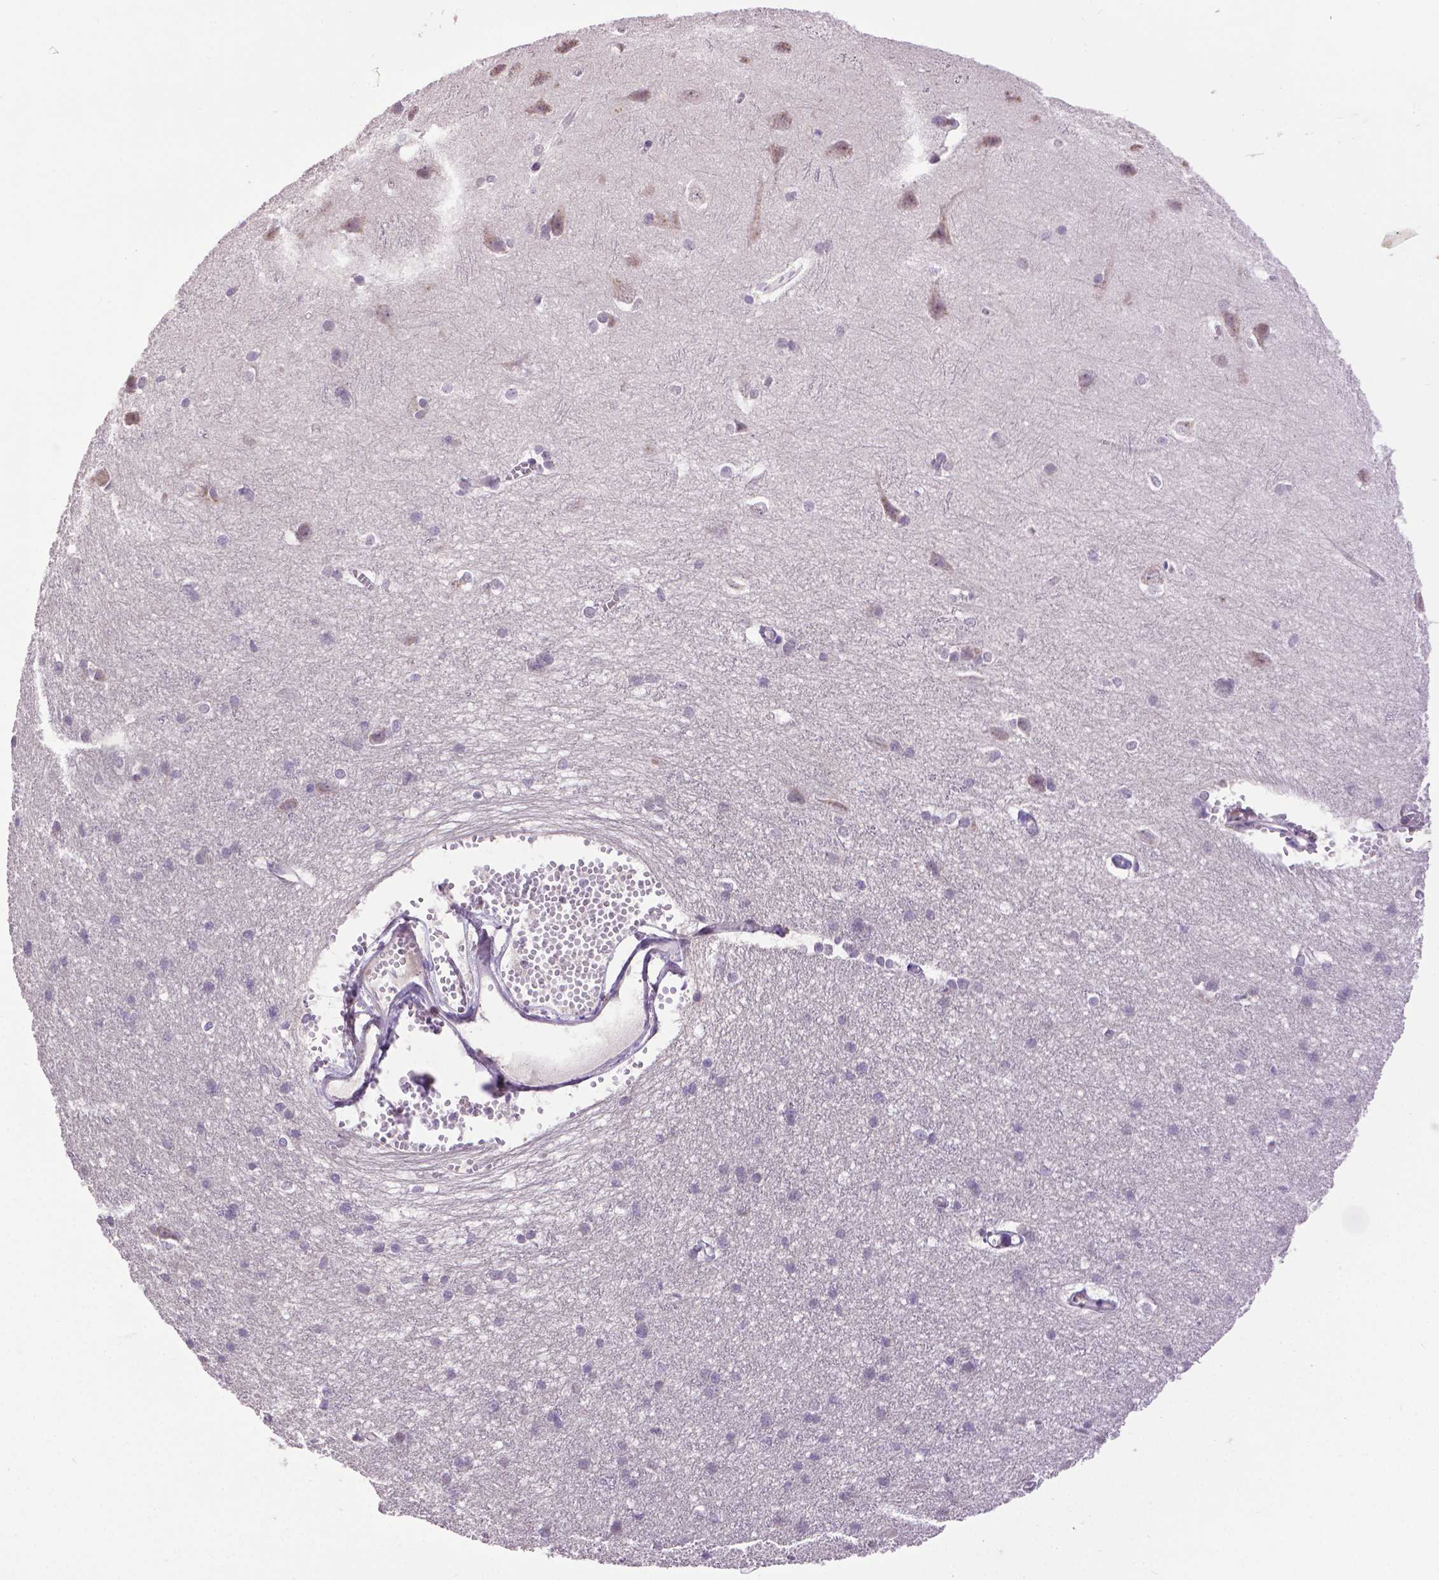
{"staining": {"intensity": "weak", "quantity": "<25%", "location": "nuclear"}, "tissue": "cerebral cortex", "cell_type": "Endothelial cells", "image_type": "normal", "snomed": [{"axis": "morphology", "description": "Normal tissue, NOS"}, {"axis": "topography", "description": "Cerebral cortex"}], "caption": "A photomicrograph of cerebral cortex stained for a protein reveals no brown staining in endothelial cells. The staining is performed using DAB (3,3'-diaminobenzidine) brown chromogen with nuclei counter-stained in using hematoxylin.", "gene": "CPM", "patient": {"sex": "male", "age": 37}}